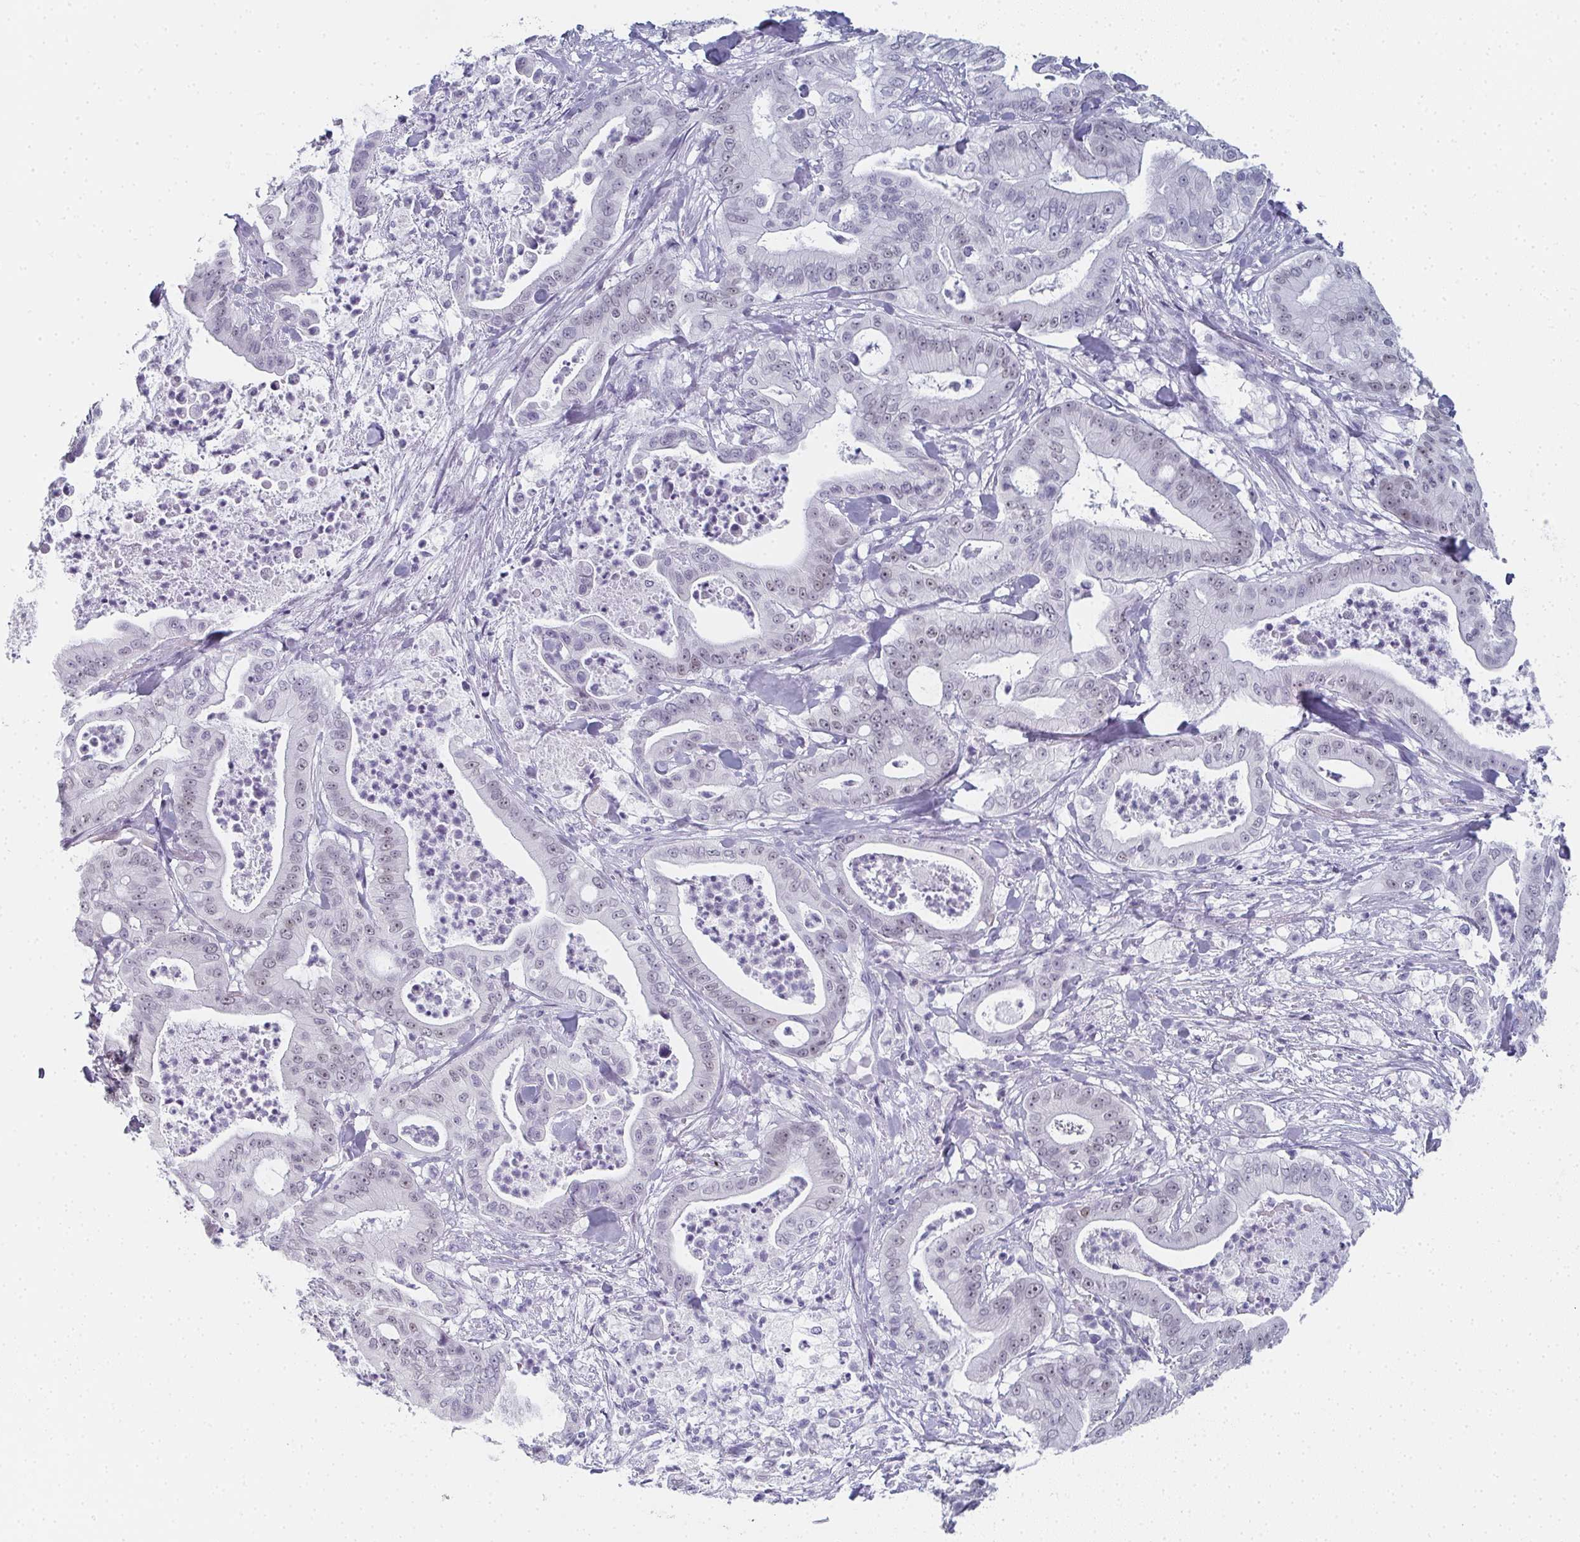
{"staining": {"intensity": "weak", "quantity": "<25%", "location": "nuclear"}, "tissue": "pancreatic cancer", "cell_type": "Tumor cells", "image_type": "cancer", "snomed": [{"axis": "morphology", "description": "Adenocarcinoma, NOS"}, {"axis": "topography", "description": "Pancreas"}], "caption": "Protein analysis of adenocarcinoma (pancreatic) exhibits no significant positivity in tumor cells.", "gene": "PYCR3", "patient": {"sex": "male", "age": 71}}